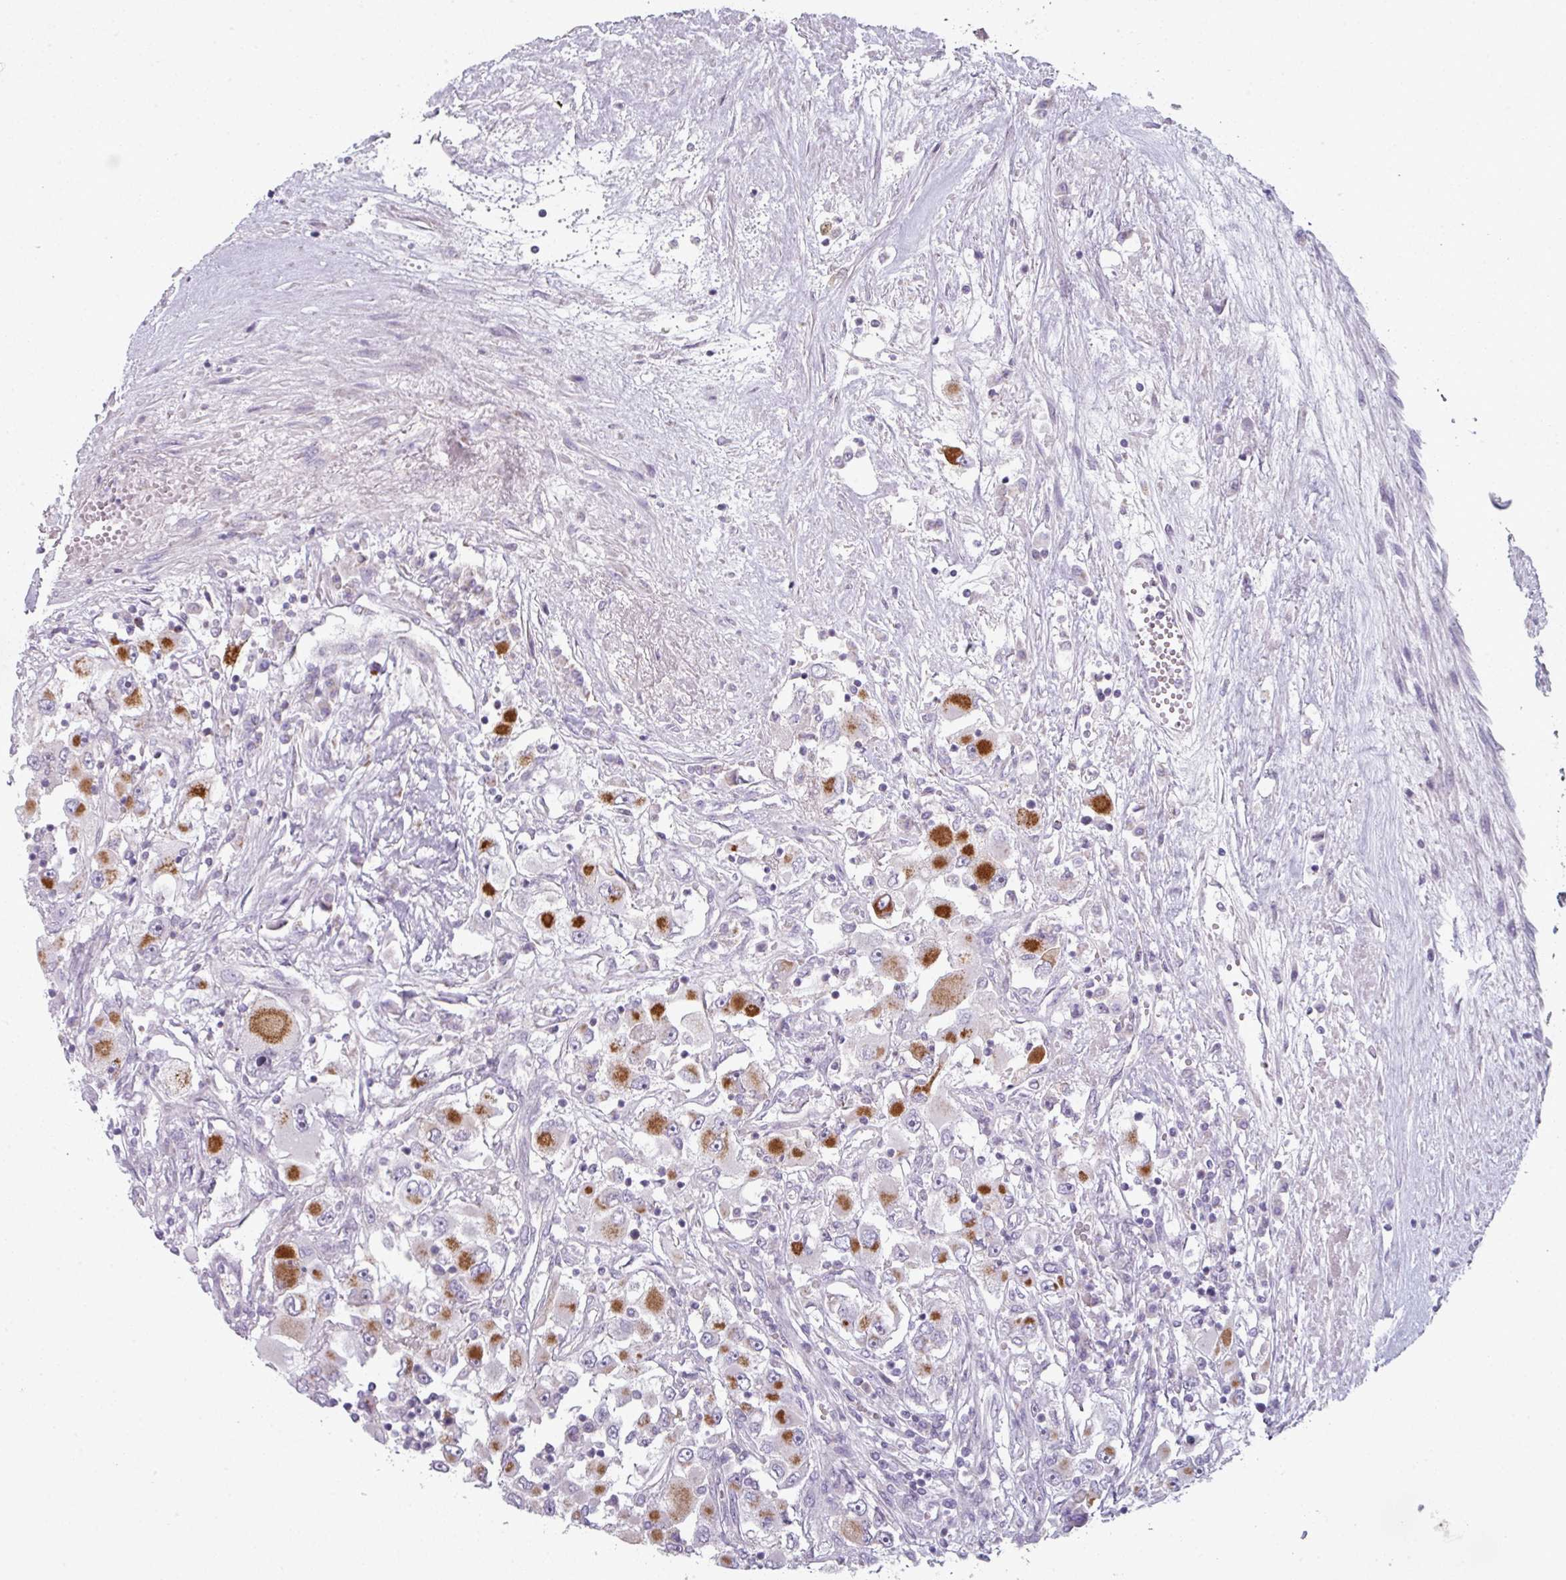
{"staining": {"intensity": "moderate", "quantity": ">75%", "location": "cytoplasmic/membranous"}, "tissue": "renal cancer", "cell_type": "Tumor cells", "image_type": "cancer", "snomed": [{"axis": "morphology", "description": "Adenocarcinoma, NOS"}, {"axis": "topography", "description": "Kidney"}], "caption": "Approximately >75% of tumor cells in renal cancer (adenocarcinoma) exhibit moderate cytoplasmic/membranous protein staining as visualized by brown immunohistochemical staining.", "gene": "ZNF615", "patient": {"sex": "female", "age": 52}}